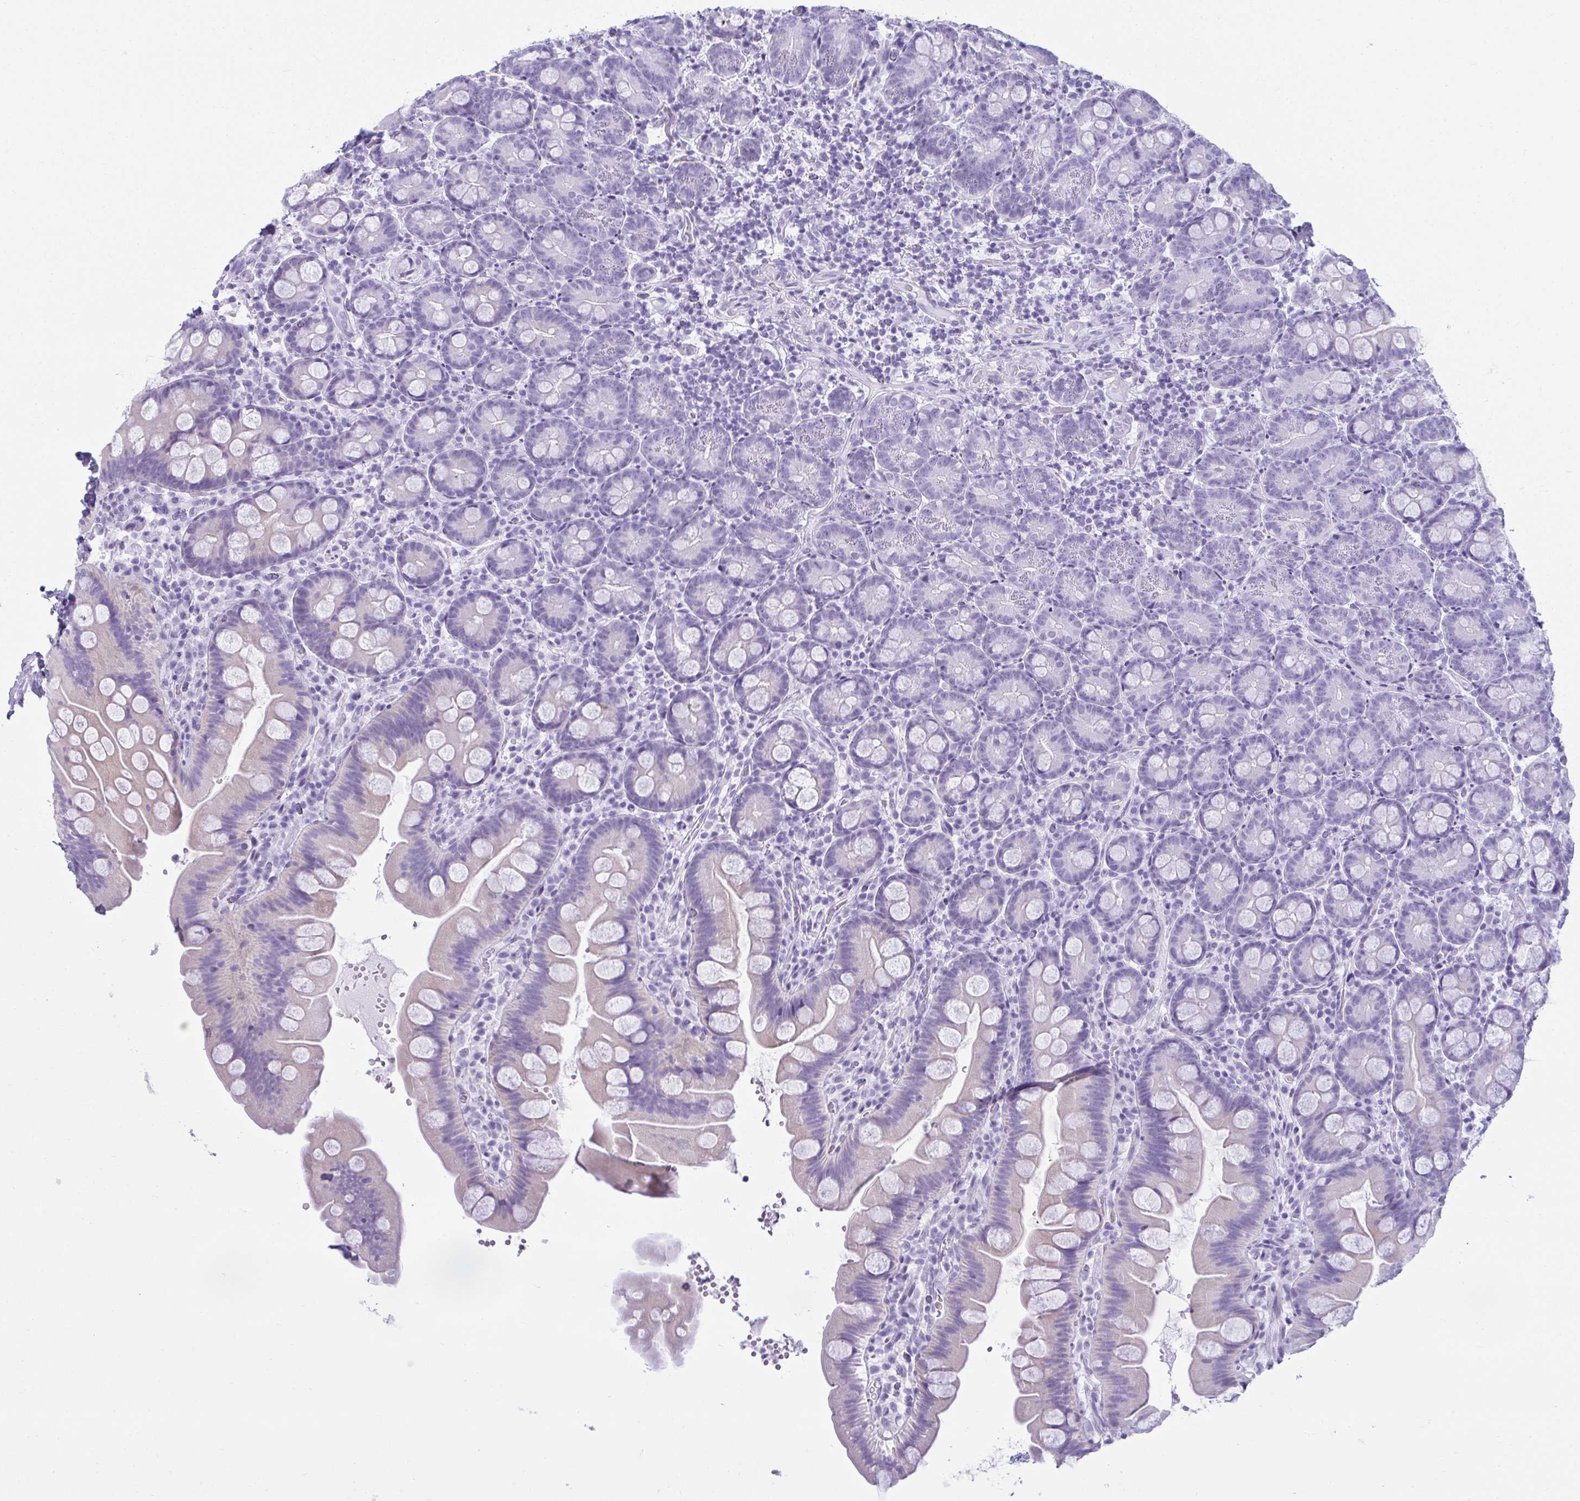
{"staining": {"intensity": "negative", "quantity": "none", "location": "none"}, "tissue": "small intestine", "cell_type": "Glandular cells", "image_type": "normal", "snomed": [{"axis": "morphology", "description": "Normal tissue, NOS"}, {"axis": "topography", "description": "Small intestine"}], "caption": "High magnification brightfield microscopy of benign small intestine stained with DAB (3,3'-diaminobenzidine) (brown) and counterstained with hematoxylin (blue): glandular cells show no significant staining.", "gene": "CLGN", "patient": {"sex": "female", "age": 68}}